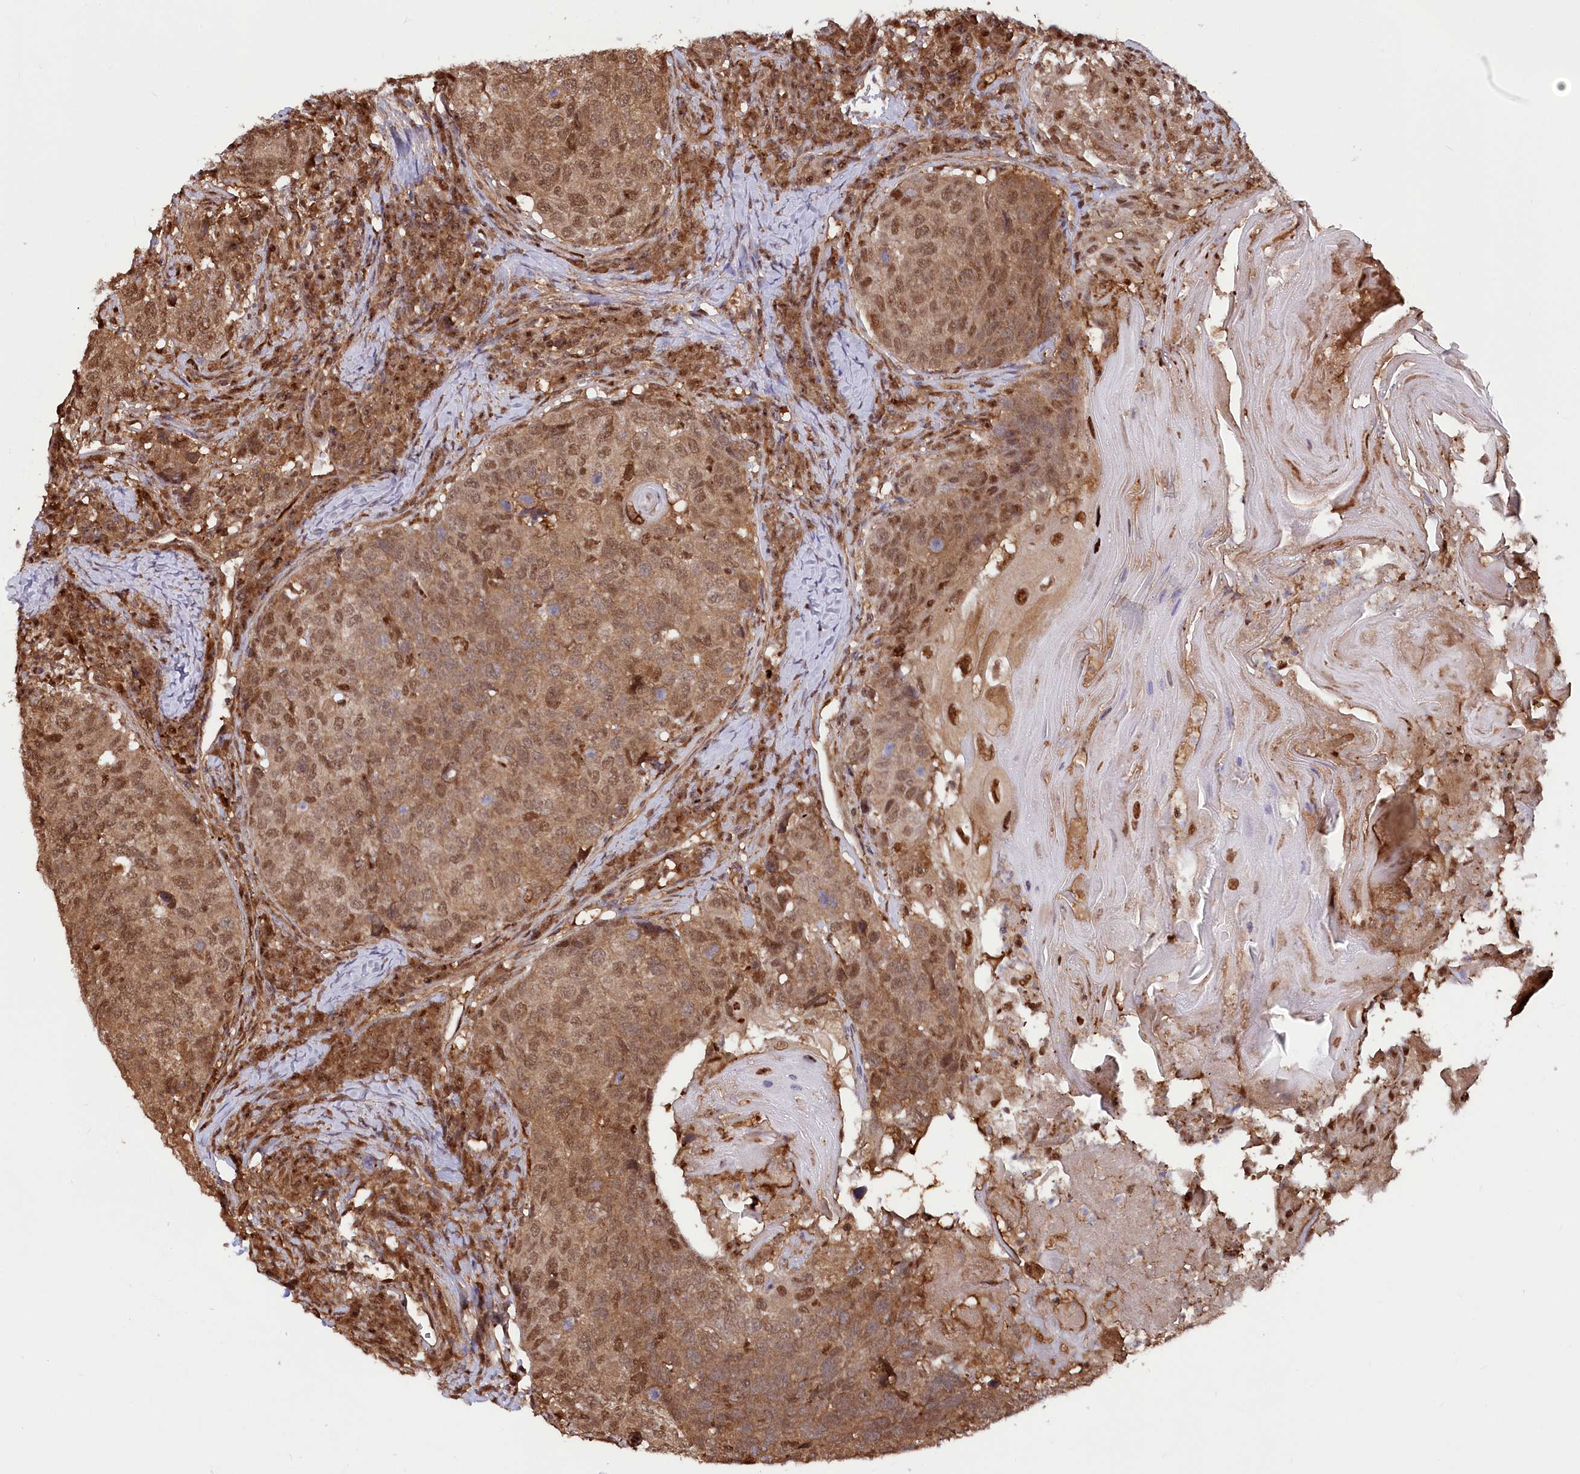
{"staining": {"intensity": "moderate", "quantity": ">75%", "location": "cytoplasmic/membranous,nuclear"}, "tissue": "head and neck cancer", "cell_type": "Tumor cells", "image_type": "cancer", "snomed": [{"axis": "morphology", "description": "Squamous cell carcinoma, NOS"}, {"axis": "topography", "description": "Head-Neck"}], "caption": "Protein staining of head and neck cancer (squamous cell carcinoma) tissue exhibits moderate cytoplasmic/membranous and nuclear positivity in approximately >75% of tumor cells.", "gene": "PSMA1", "patient": {"sex": "male", "age": 66}}